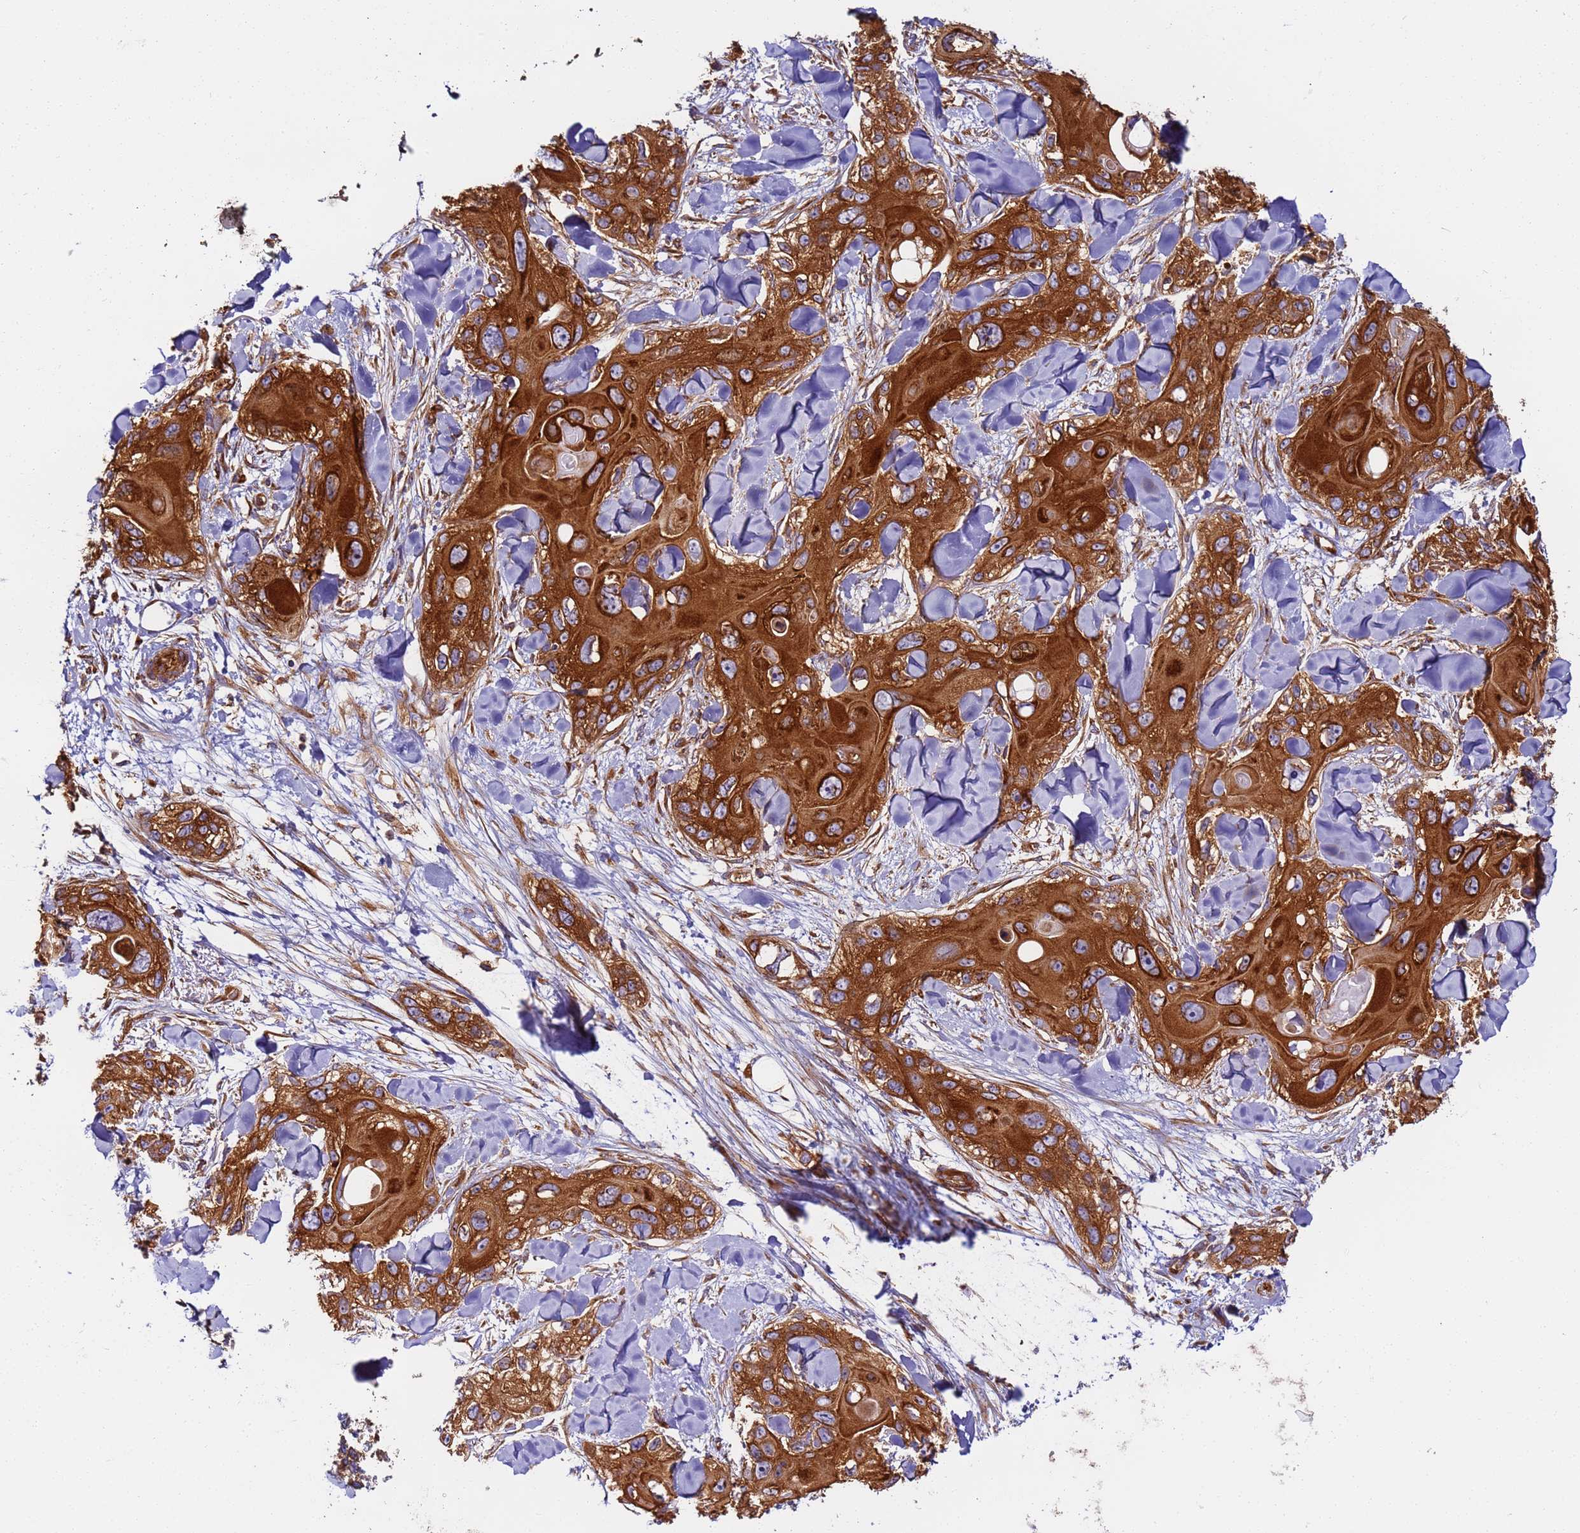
{"staining": {"intensity": "strong", "quantity": ">75%", "location": "cytoplasmic/membranous"}, "tissue": "skin cancer", "cell_type": "Tumor cells", "image_type": "cancer", "snomed": [{"axis": "morphology", "description": "Normal tissue, NOS"}, {"axis": "morphology", "description": "Squamous cell carcinoma, NOS"}, {"axis": "topography", "description": "Skin"}], "caption": "Immunohistochemistry (IHC) micrograph of skin cancer (squamous cell carcinoma) stained for a protein (brown), which displays high levels of strong cytoplasmic/membranous staining in about >75% of tumor cells.", "gene": "DYNC1I2", "patient": {"sex": "male", "age": 72}}